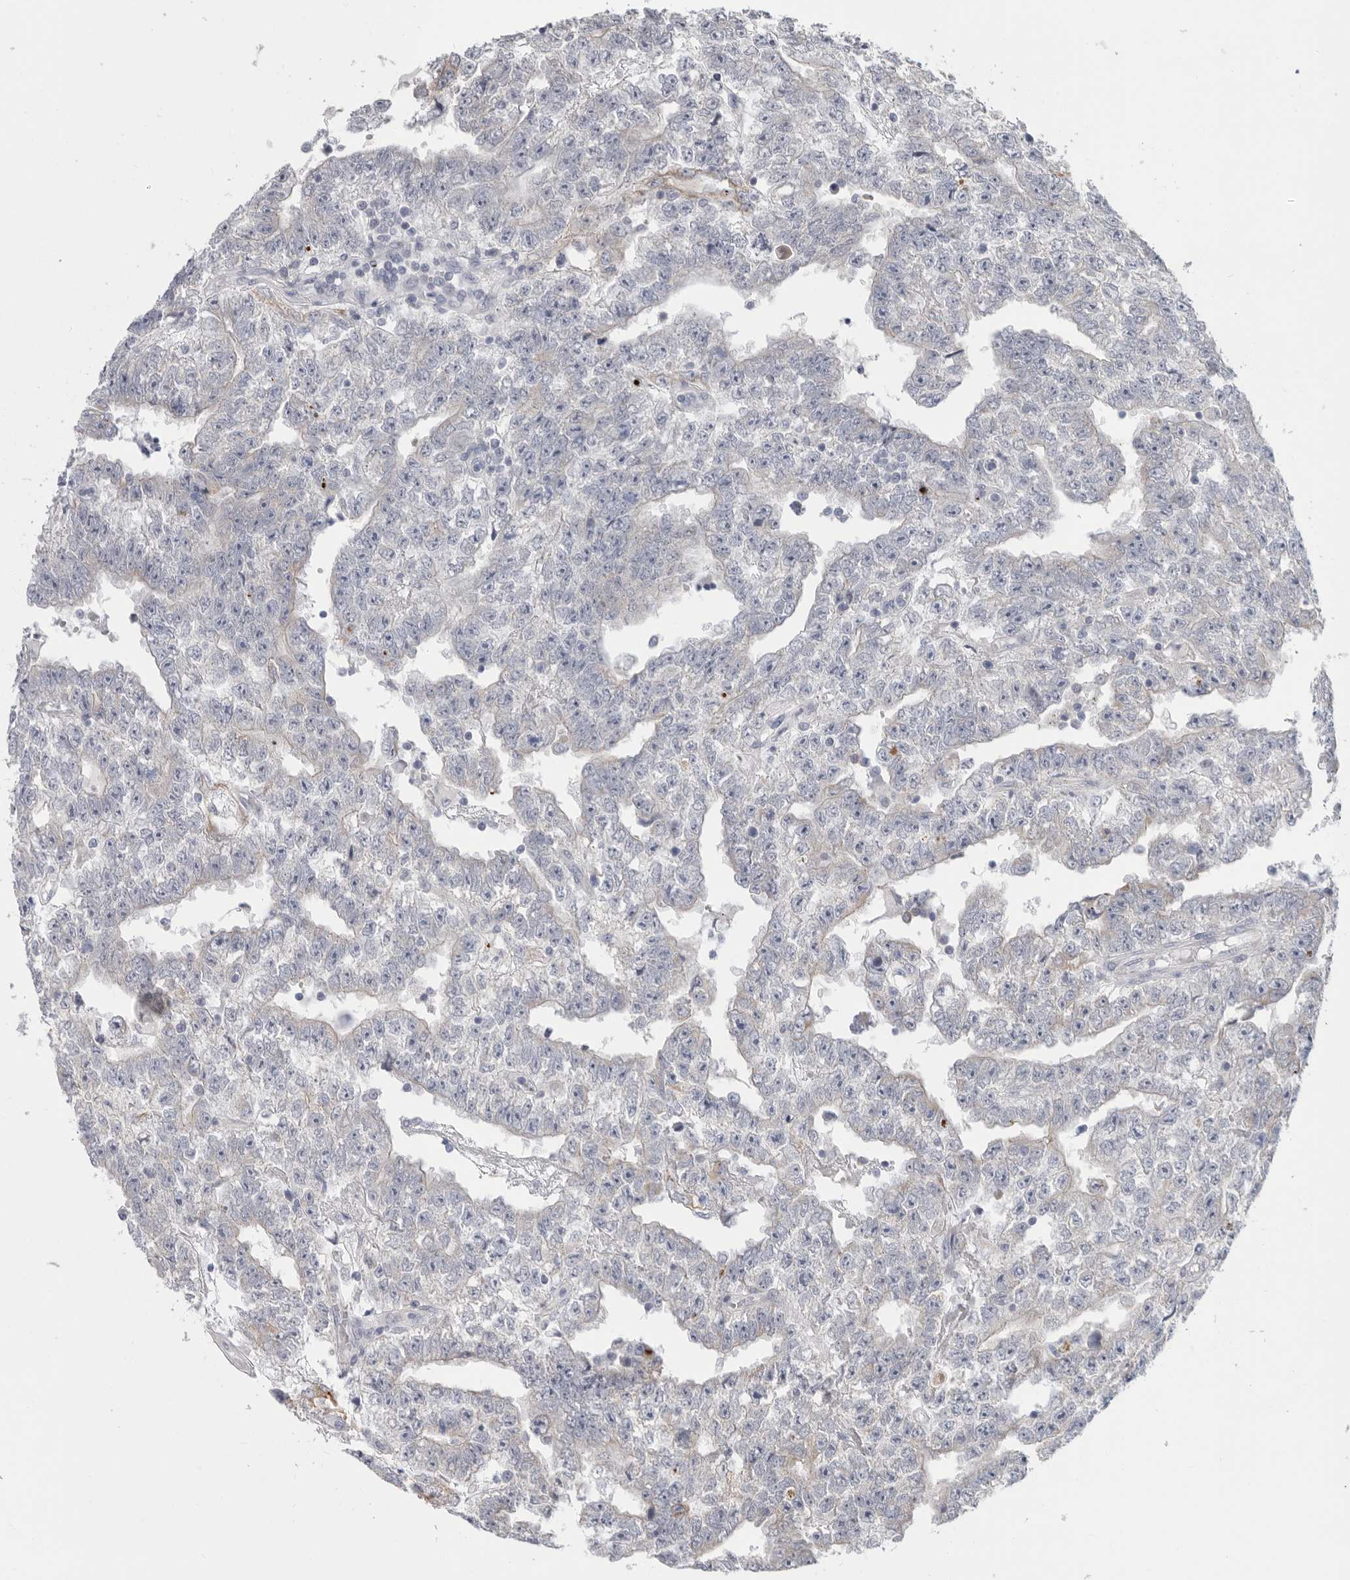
{"staining": {"intensity": "negative", "quantity": "none", "location": "none"}, "tissue": "testis cancer", "cell_type": "Tumor cells", "image_type": "cancer", "snomed": [{"axis": "morphology", "description": "Carcinoma, Embryonal, NOS"}, {"axis": "topography", "description": "Testis"}], "caption": "The photomicrograph demonstrates no staining of tumor cells in testis embryonal carcinoma. Nuclei are stained in blue.", "gene": "MTFR1L", "patient": {"sex": "male", "age": 25}}